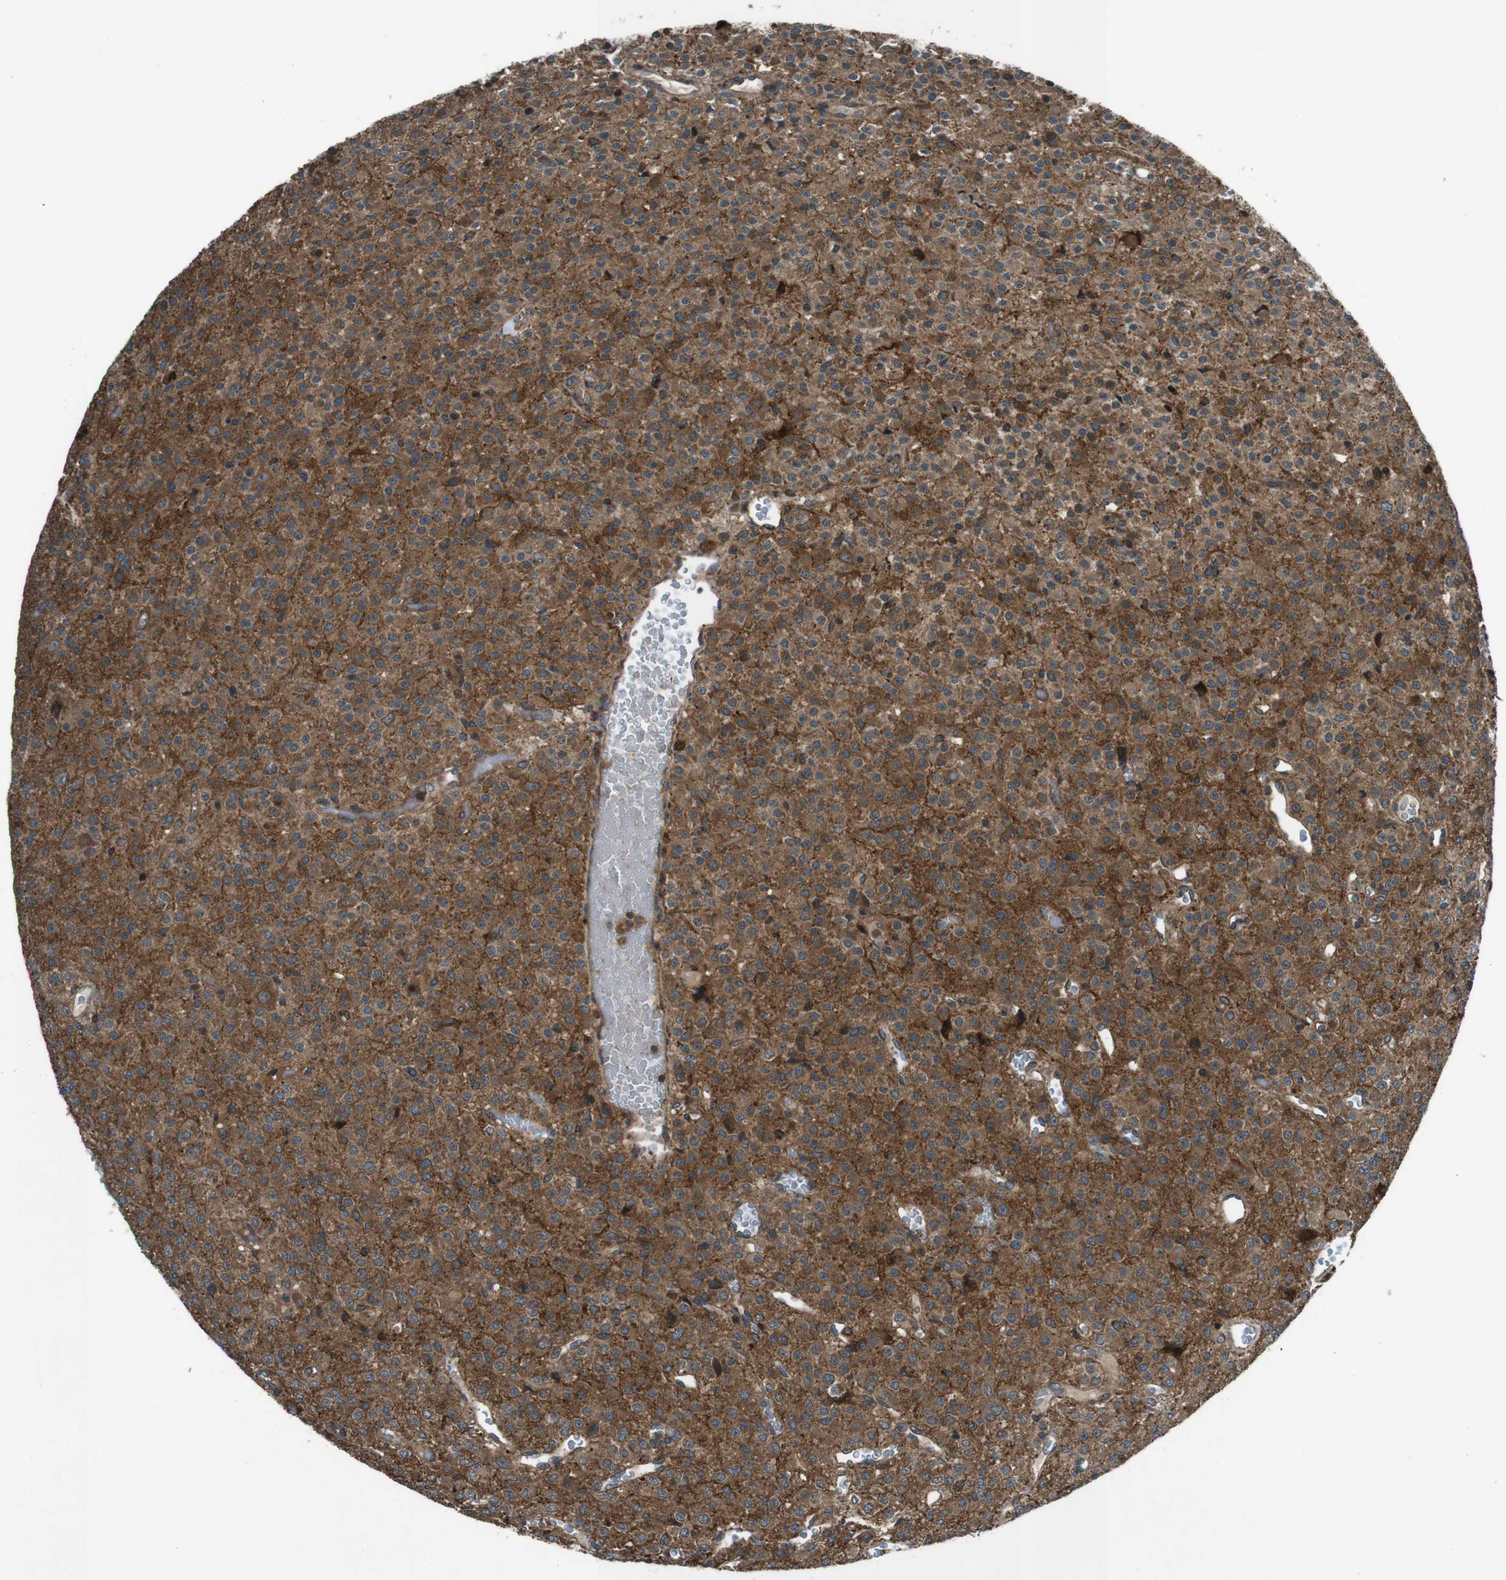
{"staining": {"intensity": "strong", "quantity": ">75%", "location": "cytoplasmic/membranous"}, "tissue": "glioma", "cell_type": "Tumor cells", "image_type": "cancer", "snomed": [{"axis": "morphology", "description": "Glioma, malignant, Low grade"}, {"axis": "topography", "description": "Brain"}], "caption": "Glioma stained with a protein marker demonstrates strong staining in tumor cells.", "gene": "SLC27A4", "patient": {"sex": "male", "age": 38}}